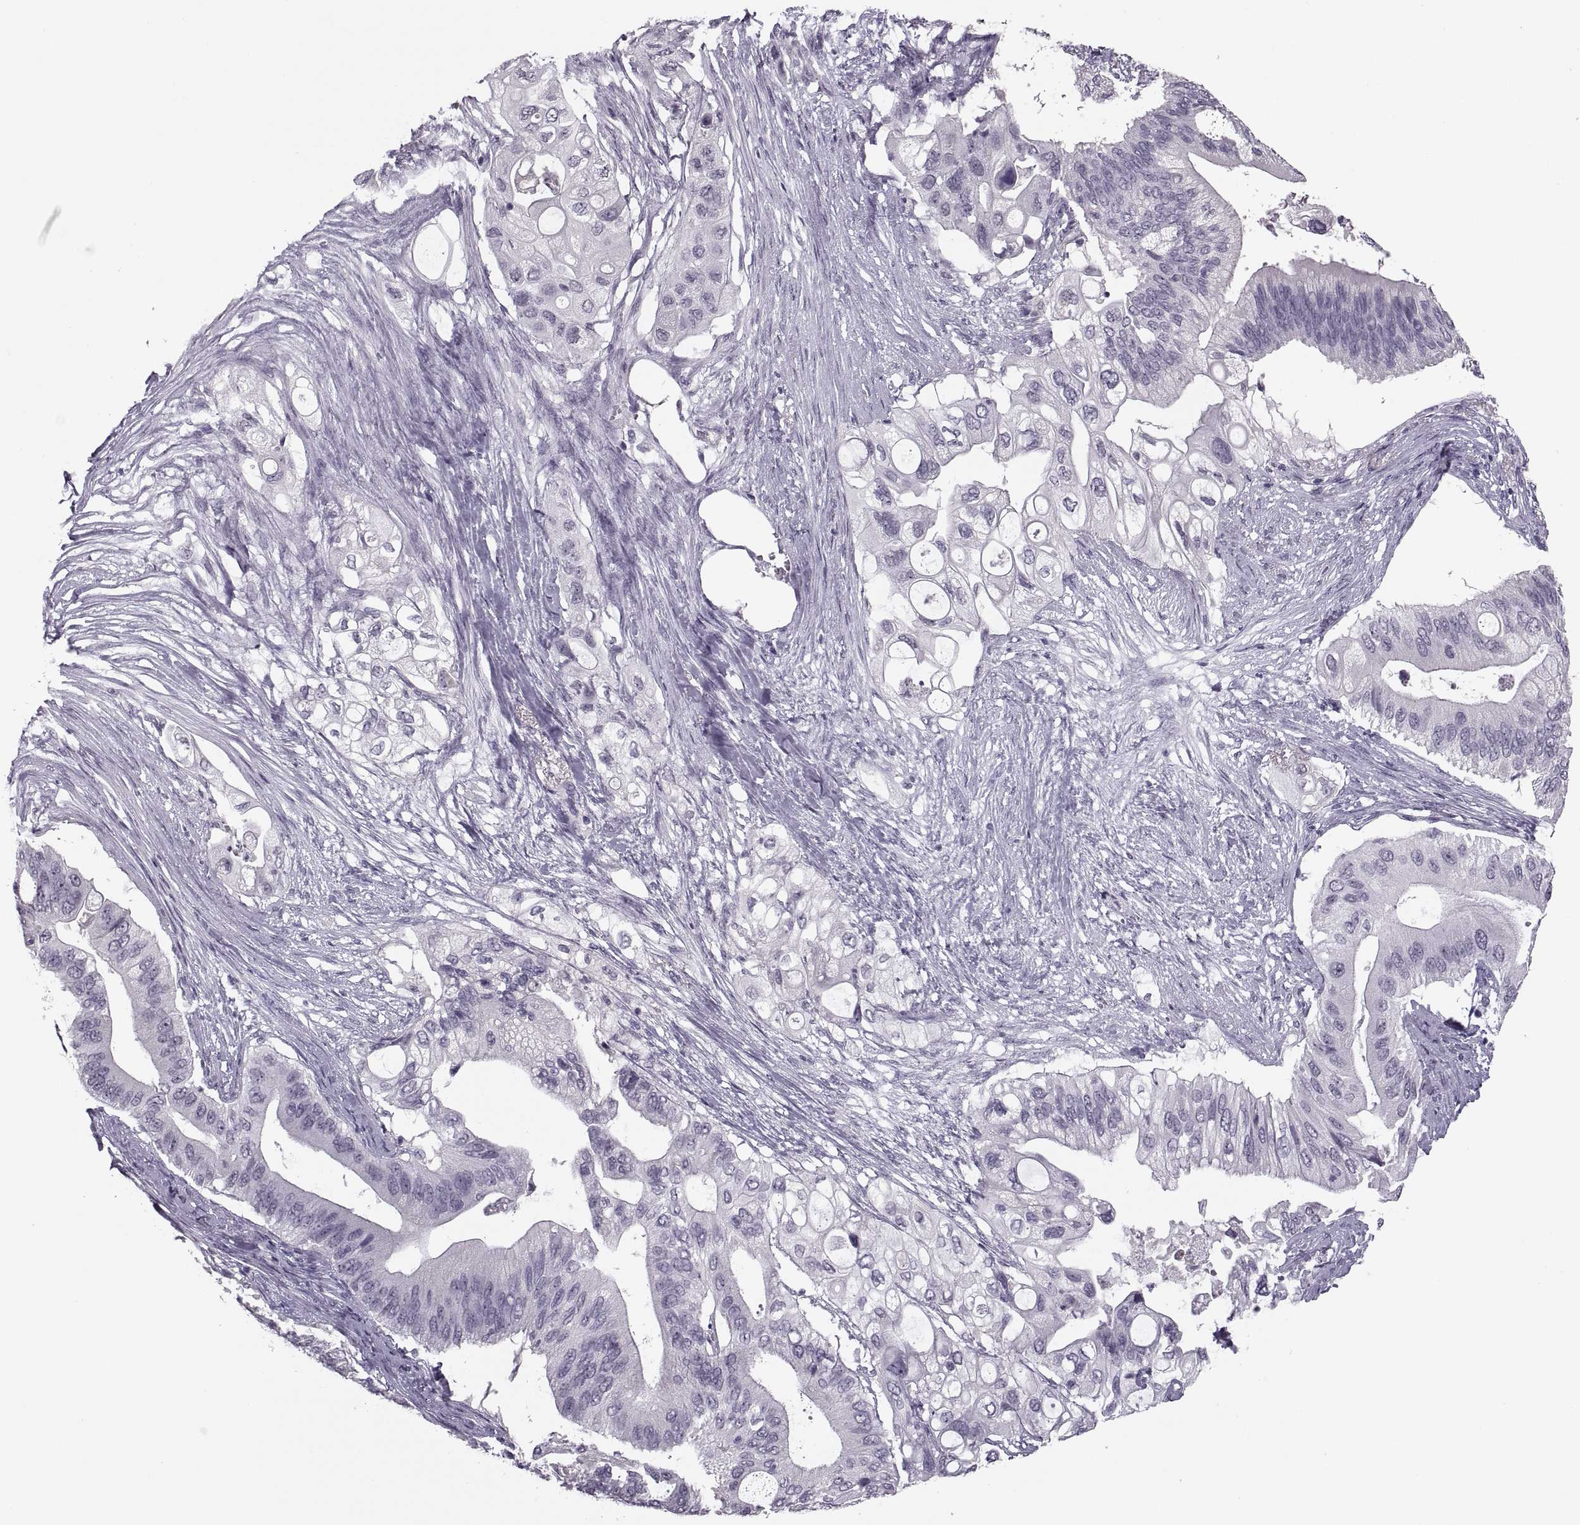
{"staining": {"intensity": "negative", "quantity": "none", "location": "none"}, "tissue": "pancreatic cancer", "cell_type": "Tumor cells", "image_type": "cancer", "snomed": [{"axis": "morphology", "description": "Adenocarcinoma, NOS"}, {"axis": "topography", "description": "Pancreas"}], "caption": "Pancreatic adenocarcinoma was stained to show a protein in brown. There is no significant positivity in tumor cells.", "gene": "PAGE5", "patient": {"sex": "female", "age": 72}}